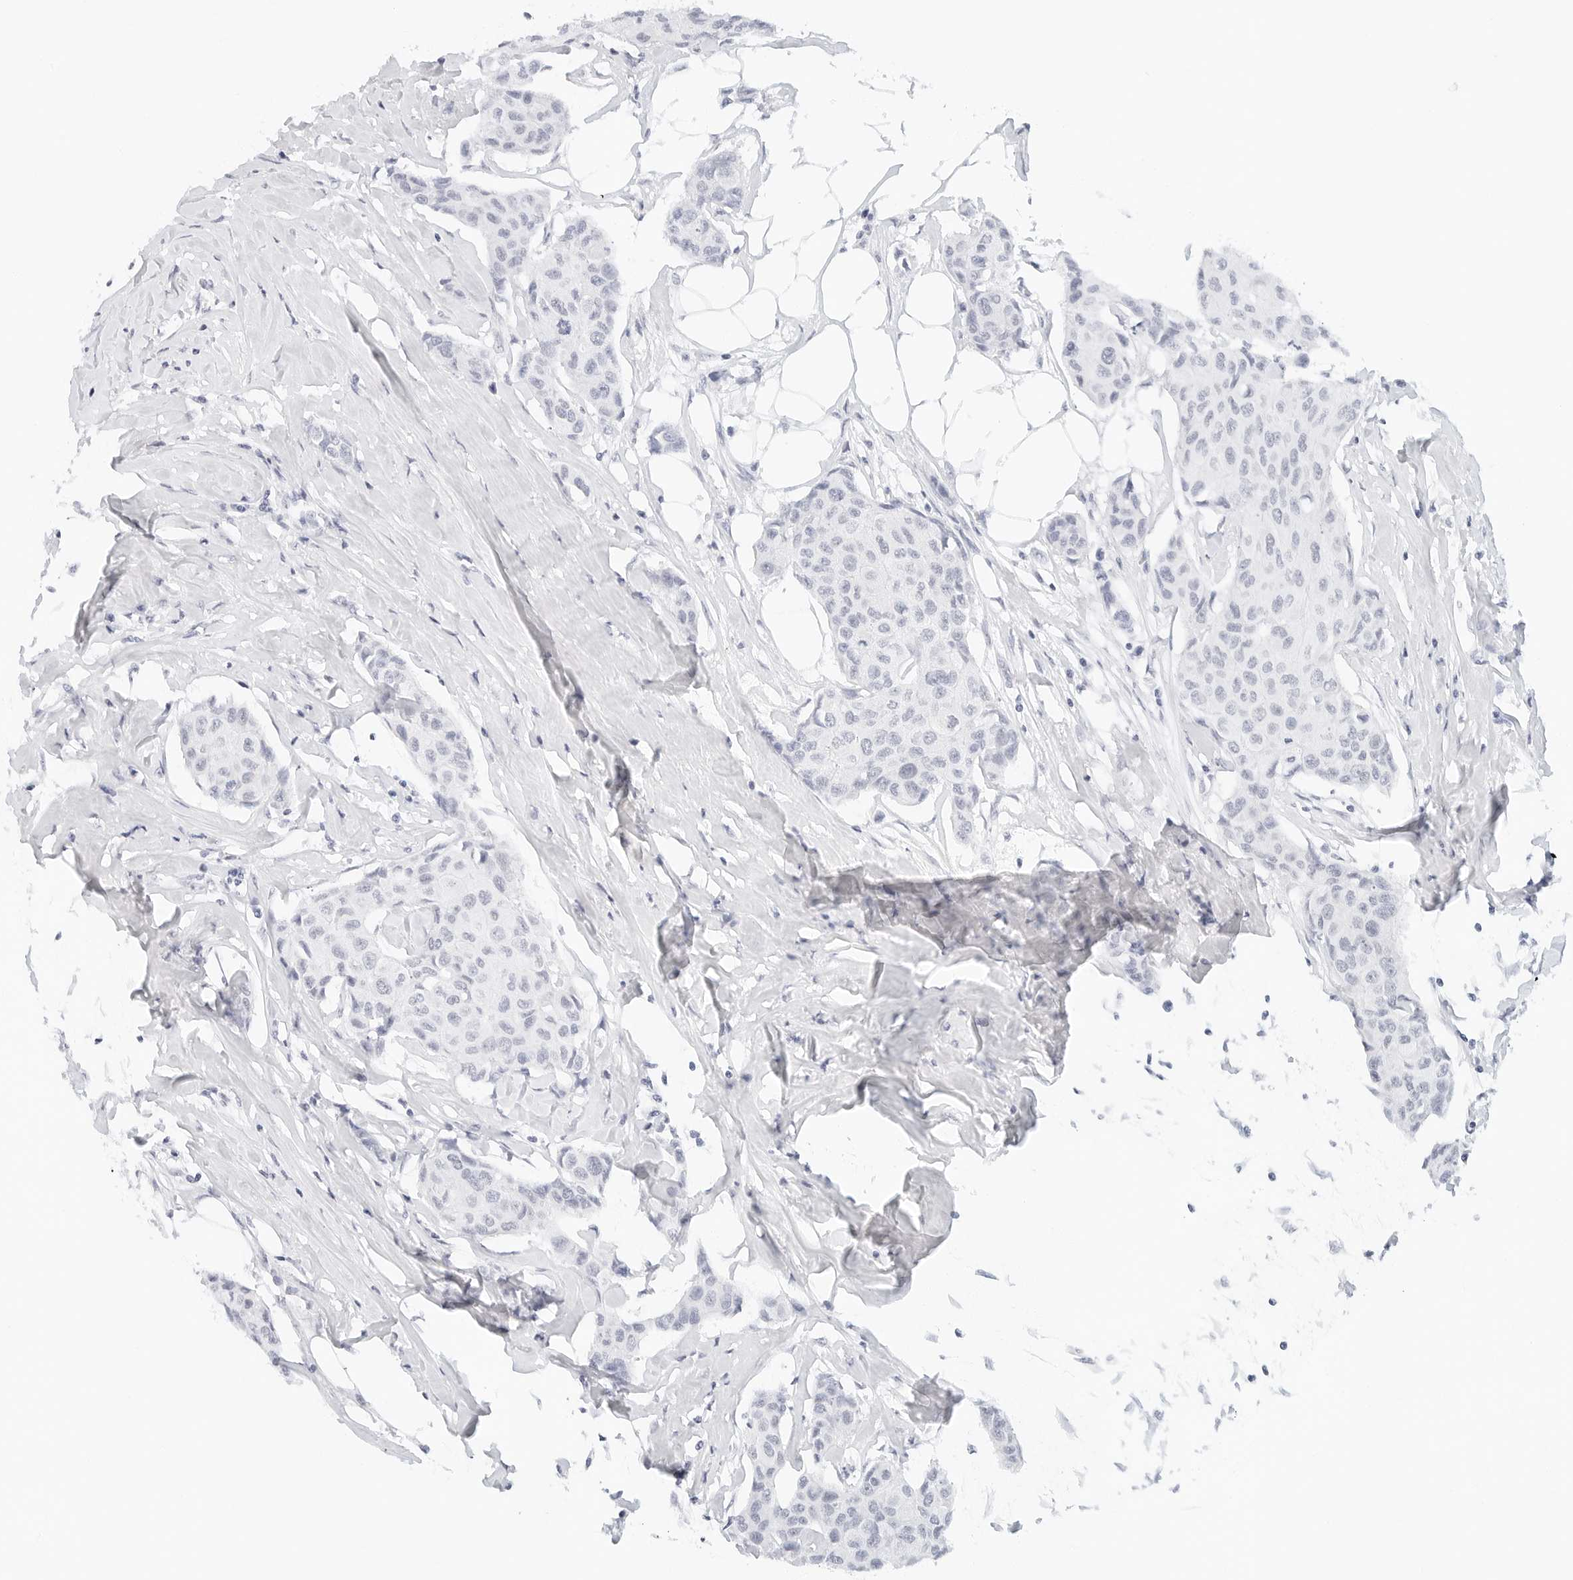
{"staining": {"intensity": "negative", "quantity": "none", "location": "none"}, "tissue": "breast cancer", "cell_type": "Tumor cells", "image_type": "cancer", "snomed": [{"axis": "morphology", "description": "Duct carcinoma"}, {"axis": "topography", "description": "Breast"}], "caption": "The image exhibits no staining of tumor cells in breast cancer.", "gene": "CD22", "patient": {"sex": "female", "age": 80}}